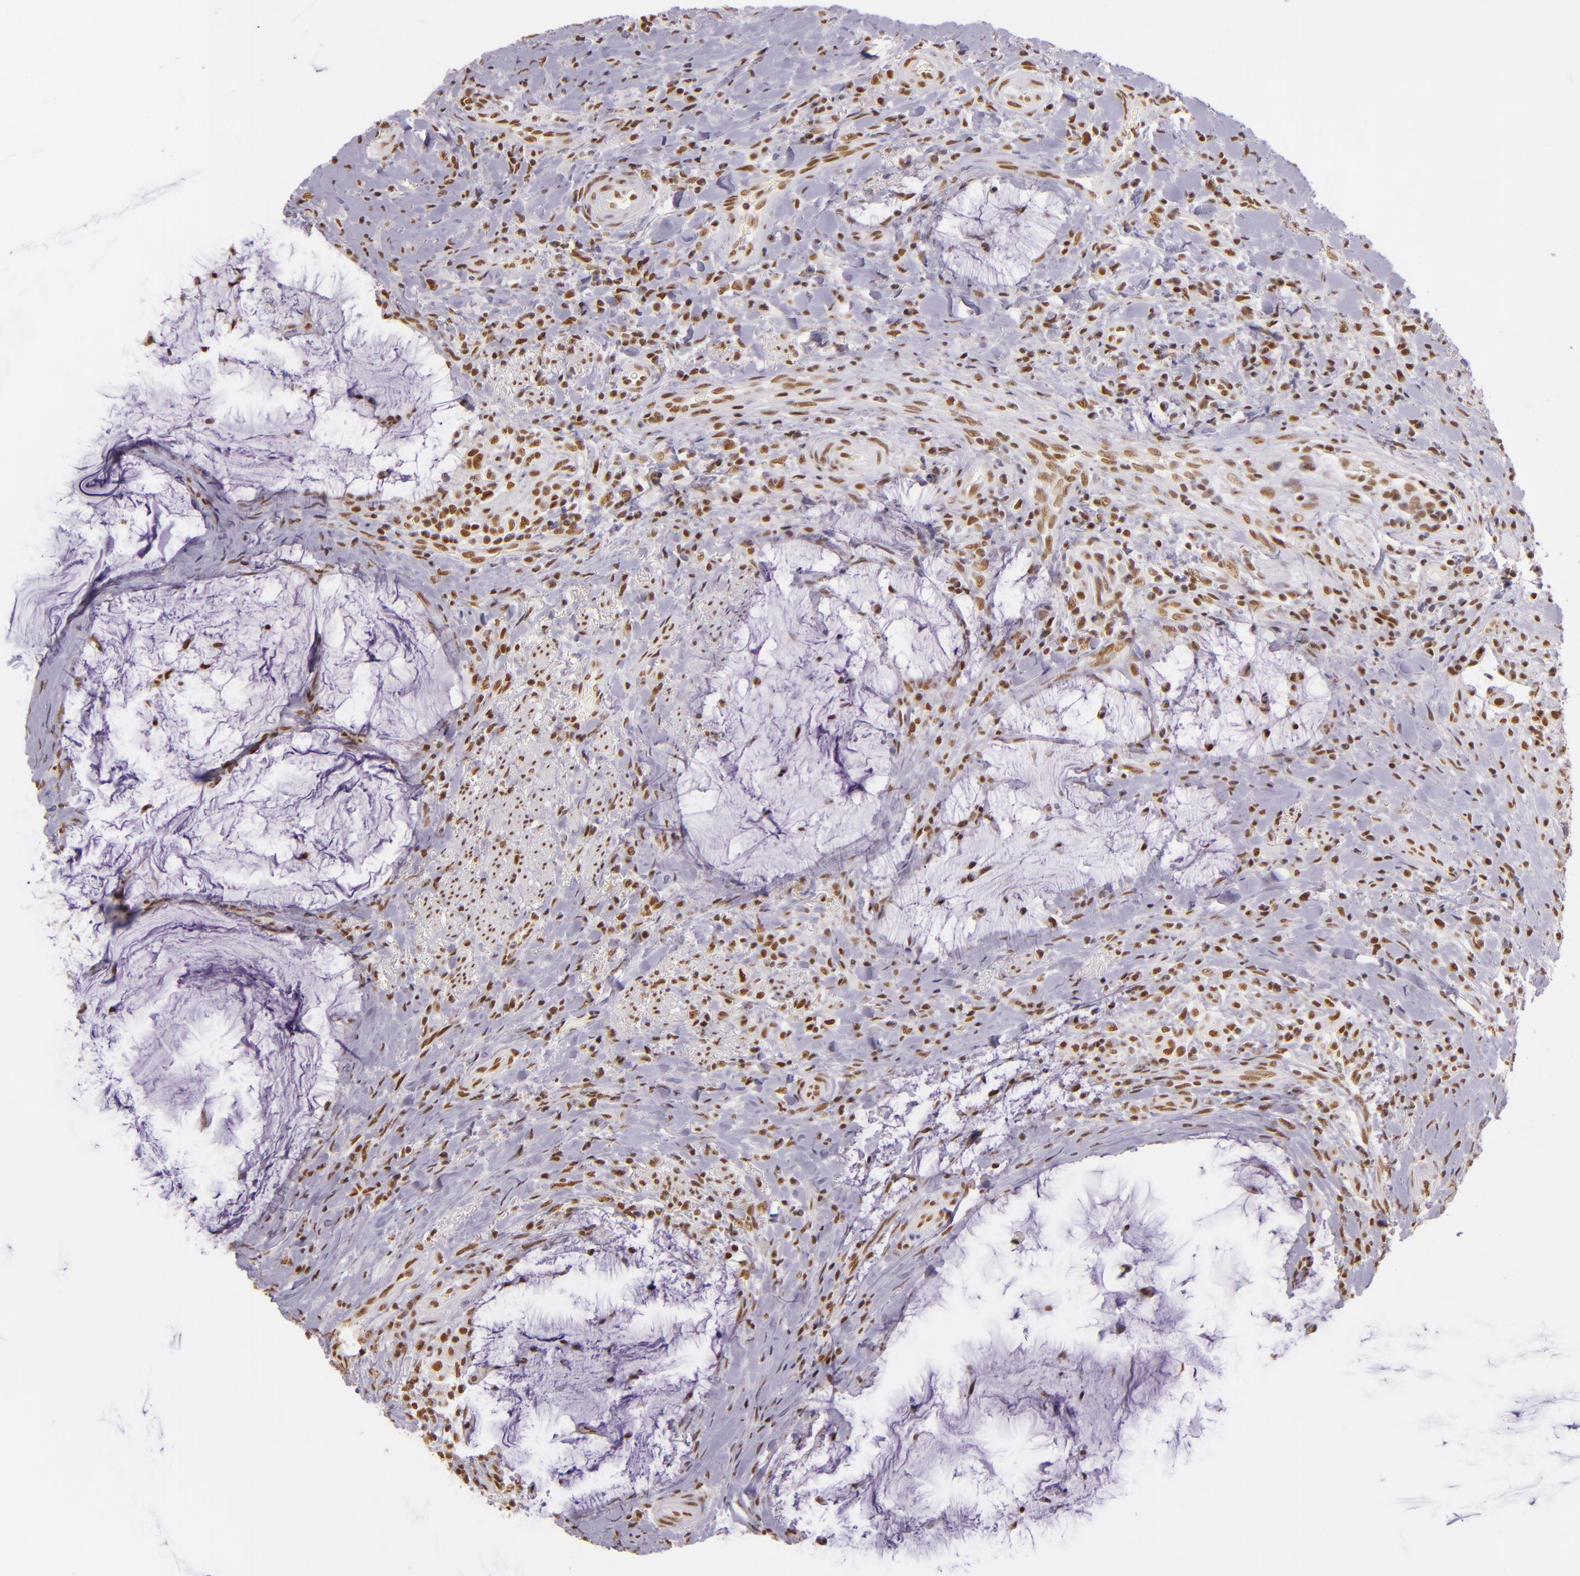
{"staining": {"intensity": "moderate", "quantity": ">75%", "location": "nuclear"}, "tissue": "colorectal cancer", "cell_type": "Tumor cells", "image_type": "cancer", "snomed": [{"axis": "morphology", "description": "Adenocarcinoma, NOS"}, {"axis": "topography", "description": "Rectum"}], "caption": "IHC image of human colorectal cancer stained for a protein (brown), which reveals medium levels of moderate nuclear positivity in approximately >75% of tumor cells.", "gene": "USF1", "patient": {"sex": "female", "age": 71}}